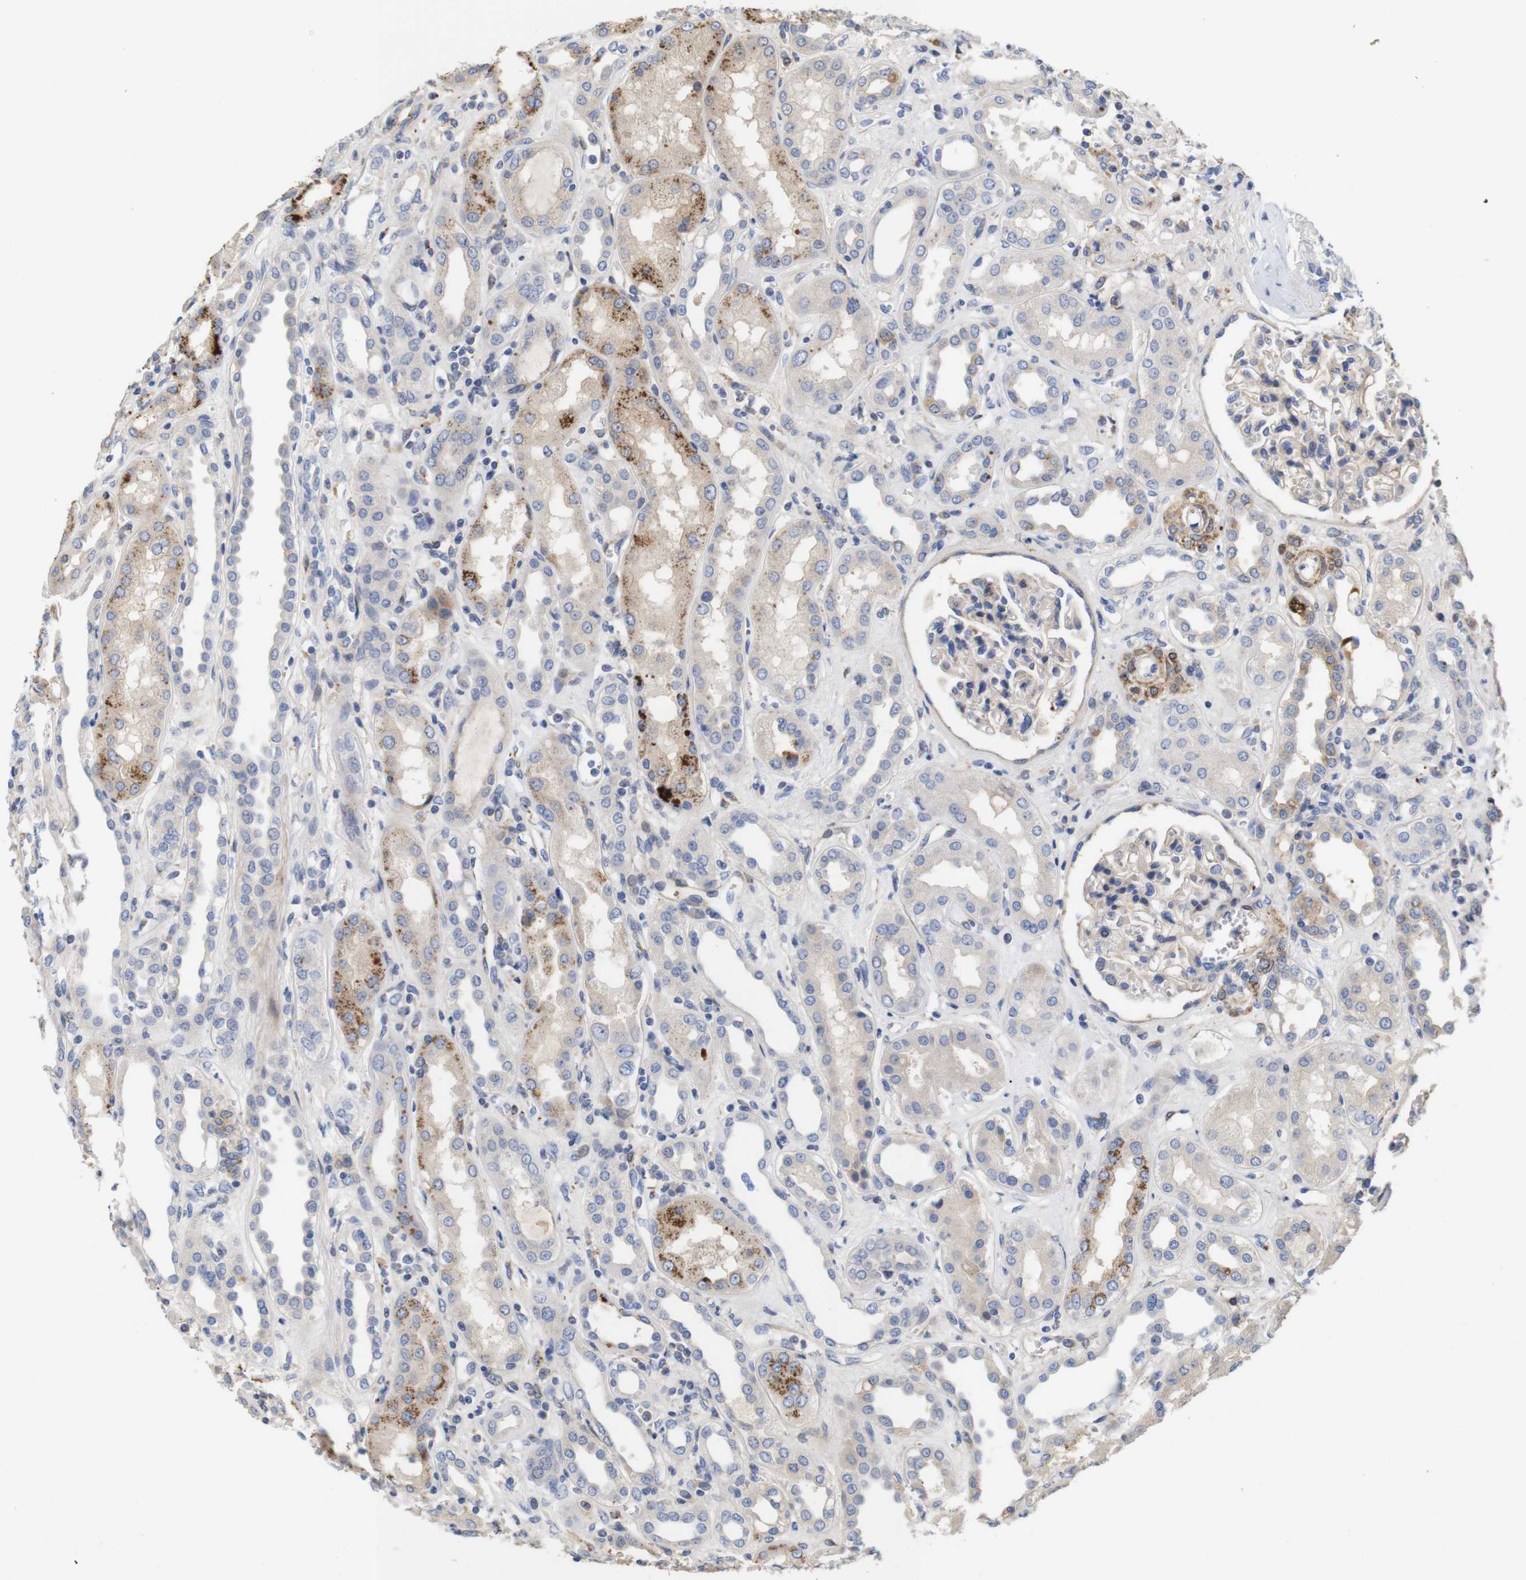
{"staining": {"intensity": "weak", "quantity": "<25%", "location": "cytoplasmic/membranous"}, "tissue": "kidney", "cell_type": "Cells in glomeruli", "image_type": "normal", "snomed": [{"axis": "morphology", "description": "Normal tissue, NOS"}, {"axis": "topography", "description": "Kidney"}], "caption": "Cells in glomeruli are negative for protein expression in benign human kidney.", "gene": "SPRY3", "patient": {"sex": "male", "age": 59}}